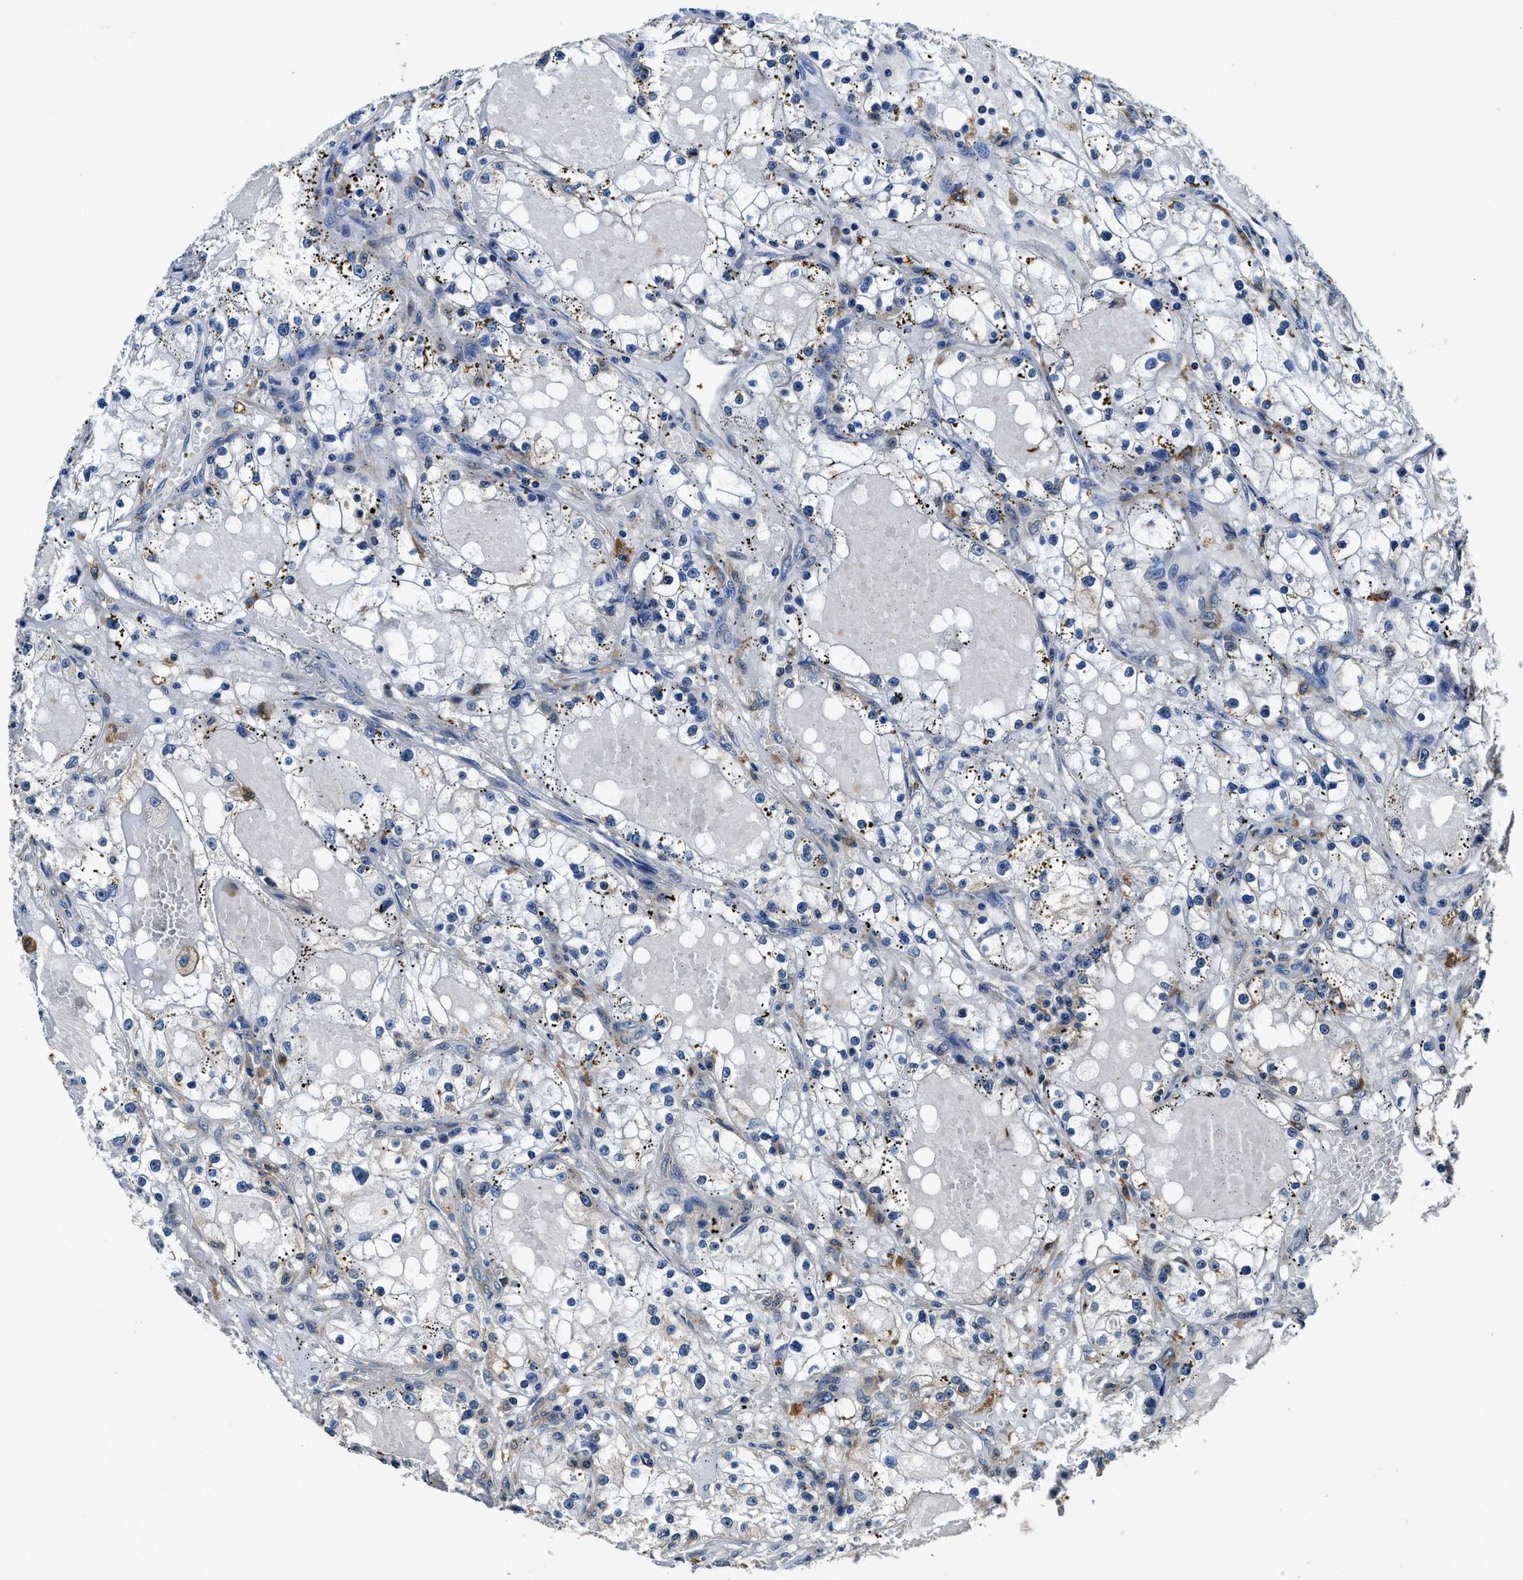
{"staining": {"intensity": "negative", "quantity": "none", "location": "none"}, "tissue": "renal cancer", "cell_type": "Tumor cells", "image_type": "cancer", "snomed": [{"axis": "morphology", "description": "Adenocarcinoma, NOS"}, {"axis": "topography", "description": "Kidney"}], "caption": "The immunohistochemistry photomicrograph has no significant positivity in tumor cells of adenocarcinoma (renal) tissue.", "gene": "PI4KB", "patient": {"sex": "male", "age": 56}}